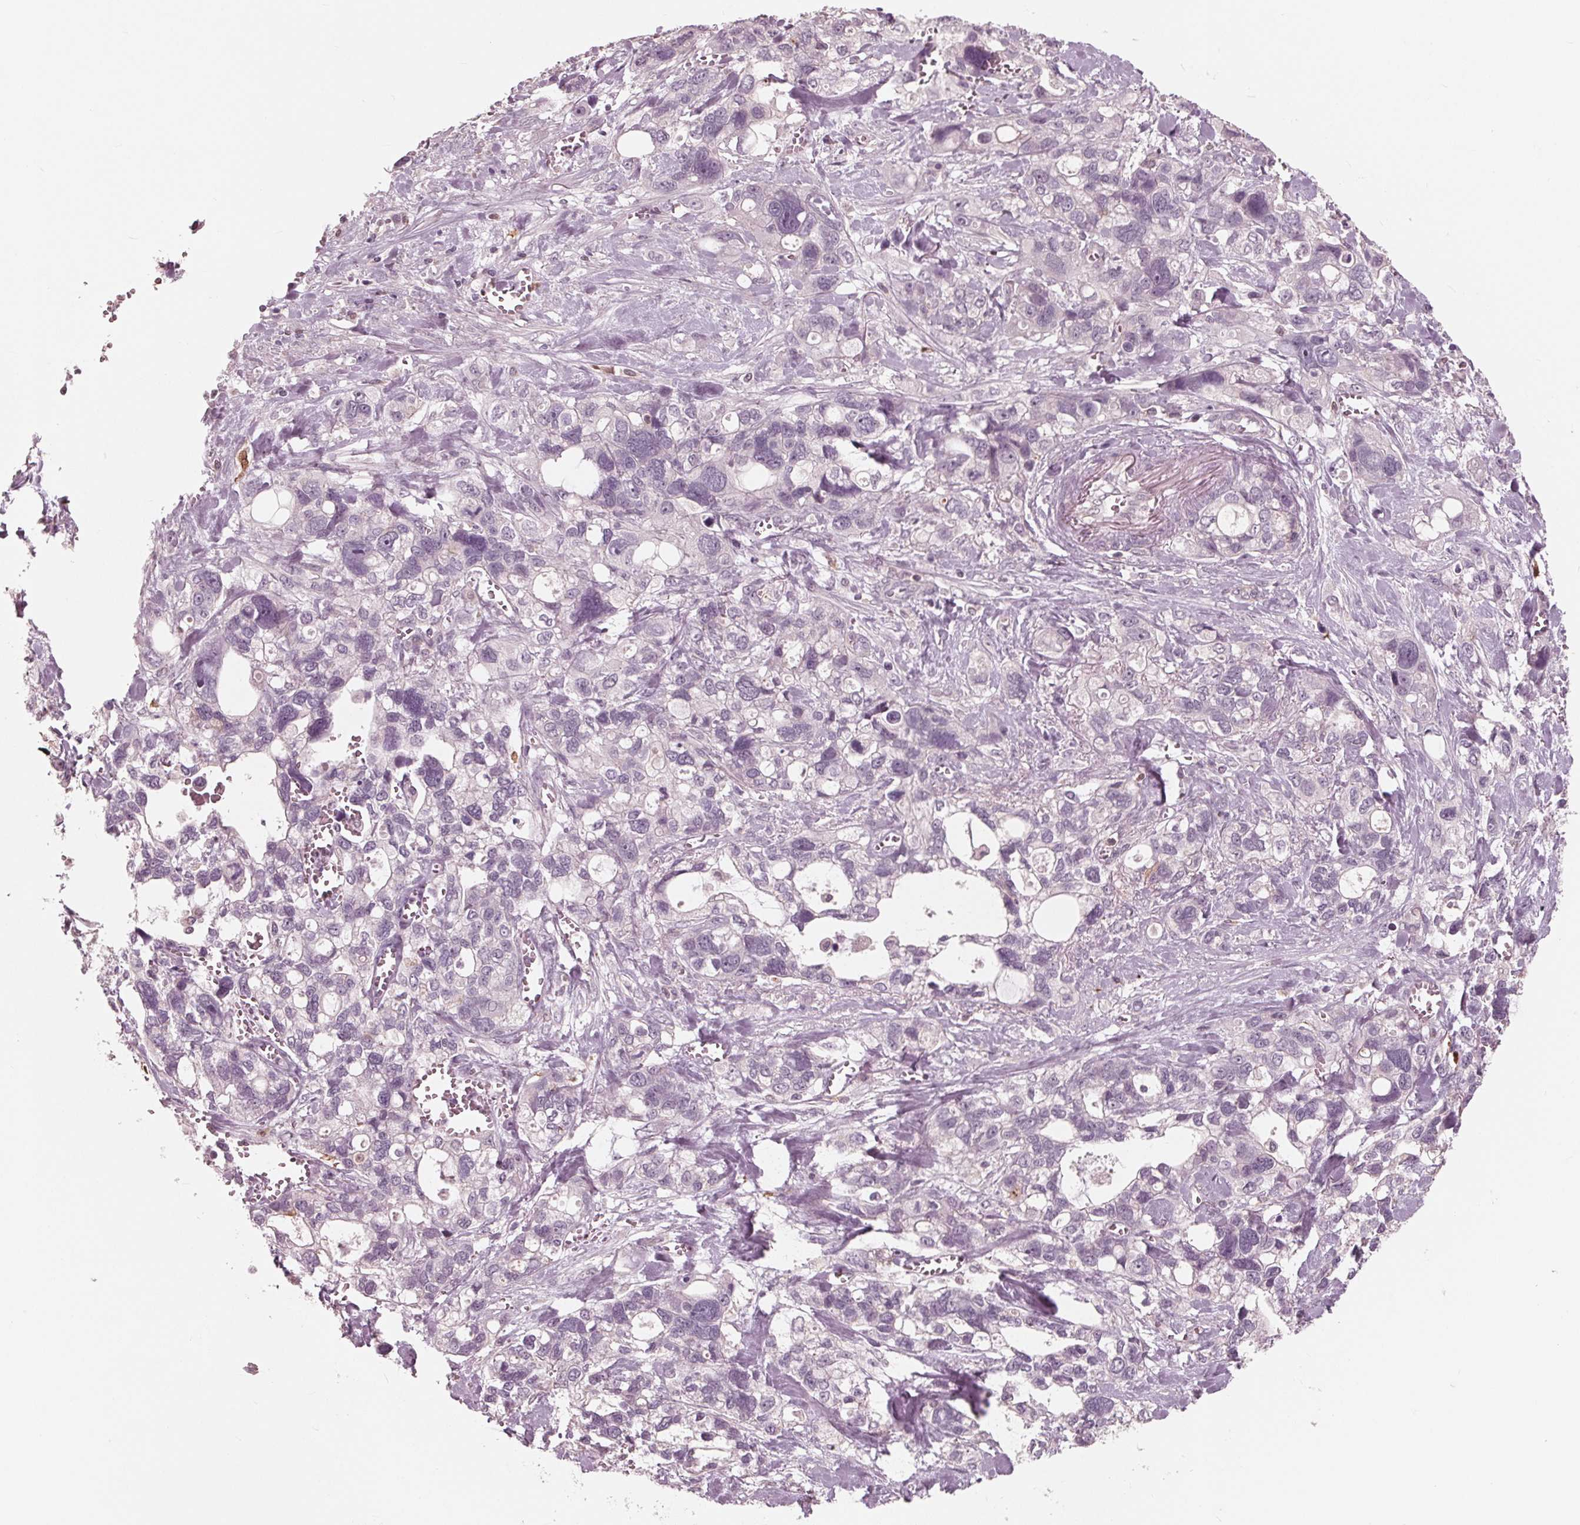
{"staining": {"intensity": "negative", "quantity": "none", "location": "none"}, "tissue": "stomach cancer", "cell_type": "Tumor cells", "image_type": "cancer", "snomed": [{"axis": "morphology", "description": "Adenocarcinoma, NOS"}, {"axis": "topography", "description": "Stomach, upper"}], "caption": "Immunohistochemical staining of adenocarcinoma (stomach) reveals no significant positivity in tumor cells.", "gene": "ING3", "patient": {"sex": "female", "age": 81}}